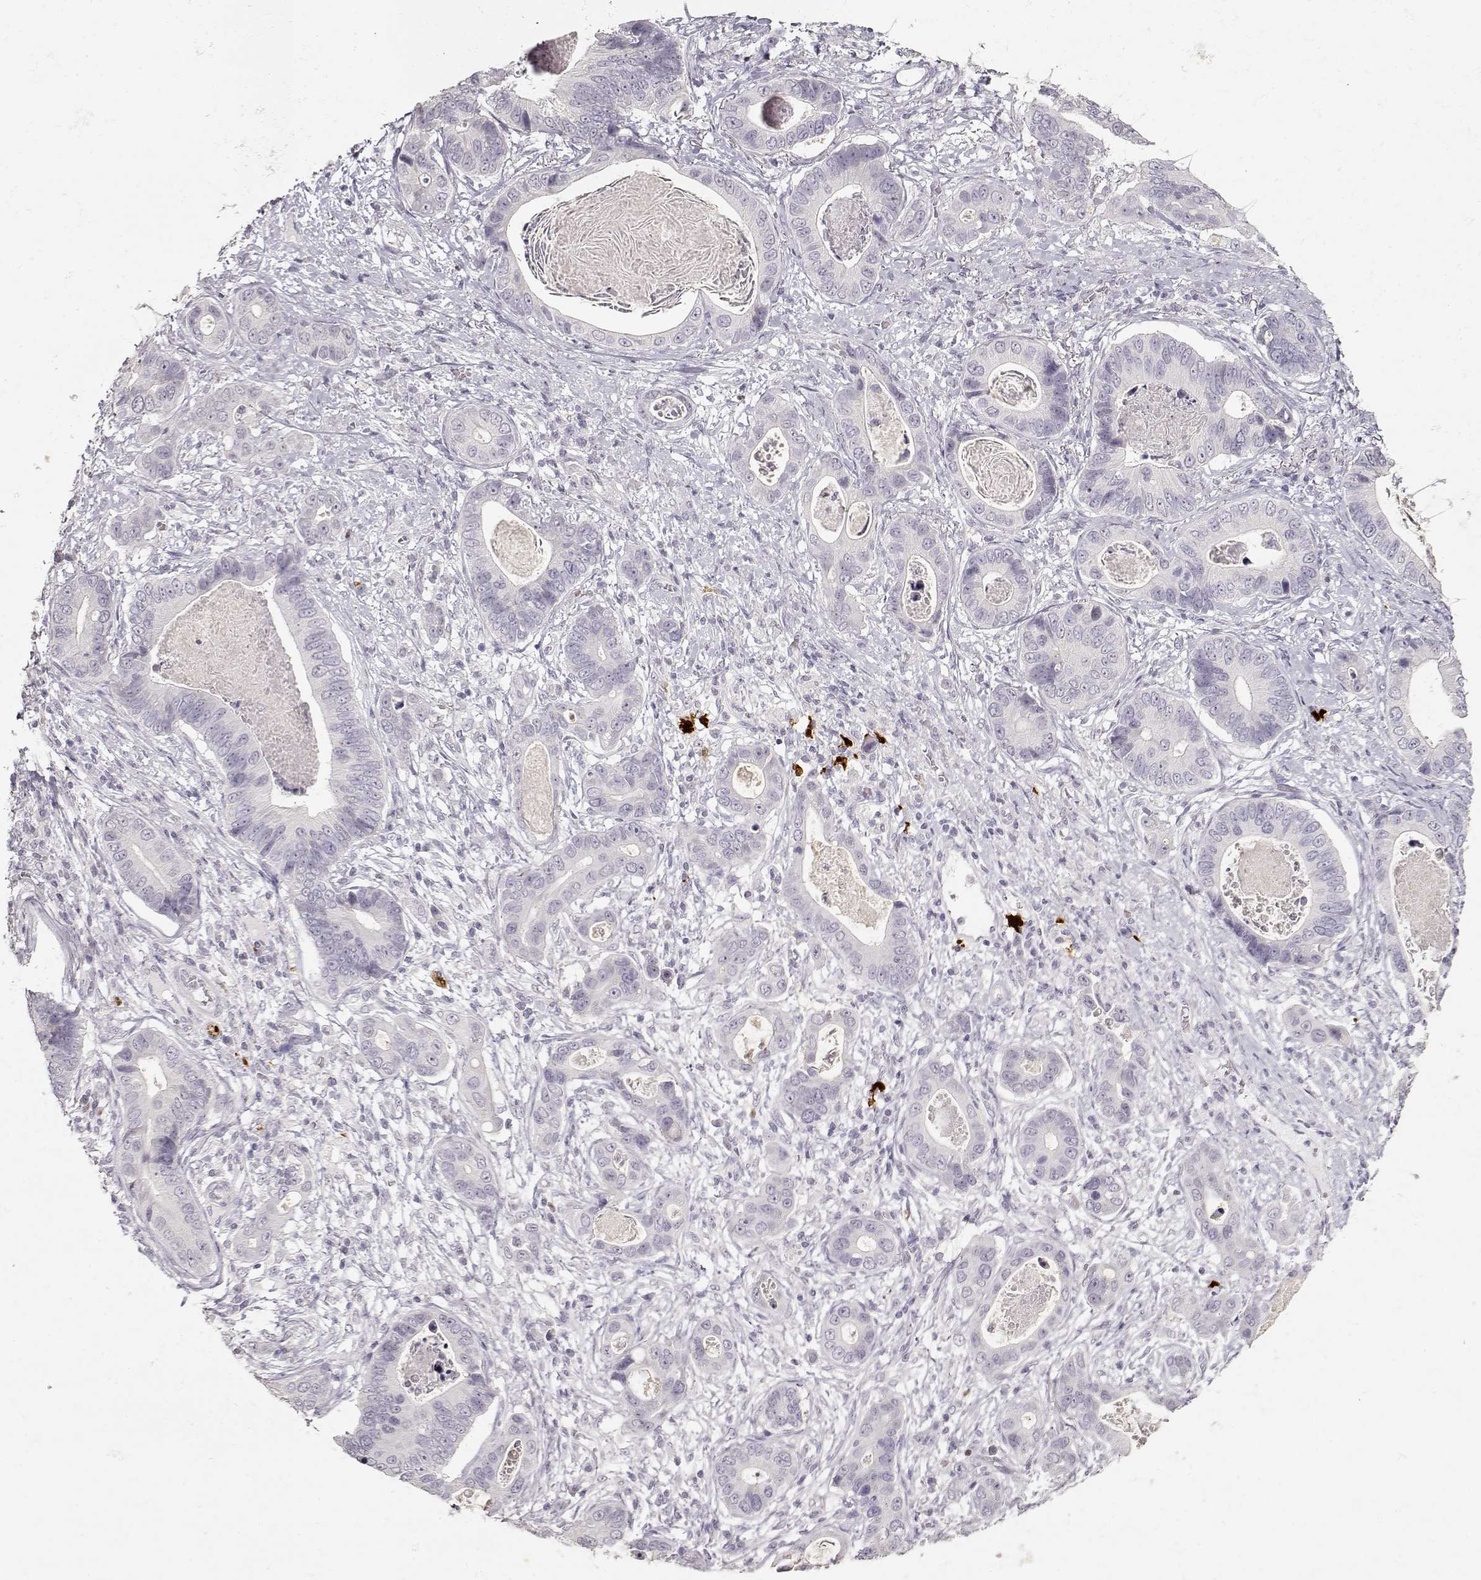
{"staining": {"intensity": "negative", "quantity": "none", "location": "none"}, "tissue": "stomach cancer", "cell_type": "Tumor cells", "image_type": "cancer", "snomed": [{"axis": "morphology", "description": "Adenocarcinoma, NOS"}, {"axis": "topography", "description": "Stomach"}], "caption": "High magnification brightfield microscopy of stomach adenocarcinoma stained with DAB (brown) and counterstained with hematoxylin (blue): tumor cells show no significant staining.", "gene": "S100B", "patient": {"sex": "male", "age": 84}}